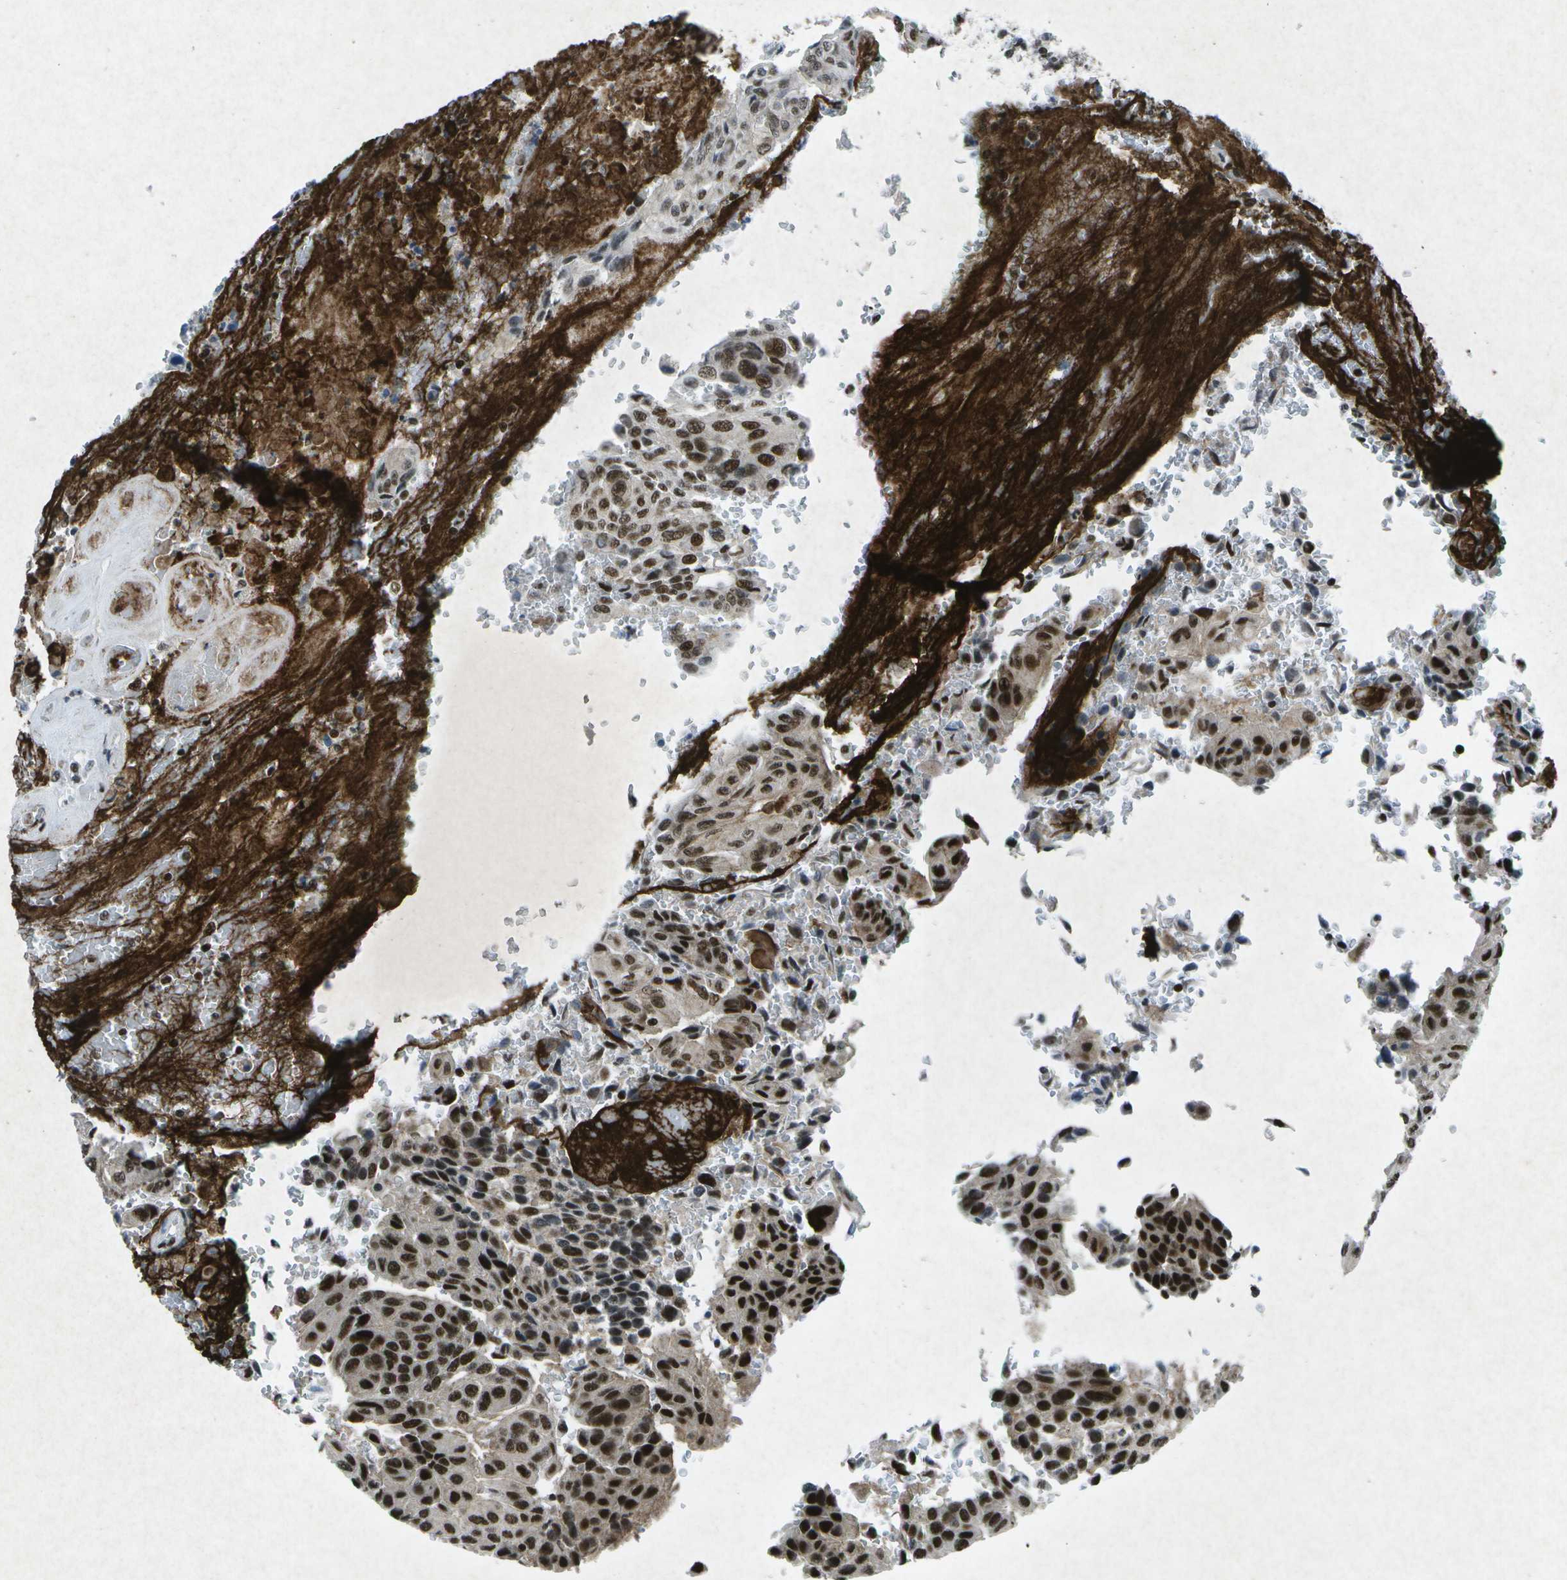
{"staining": {"intensity": "strong", "quantity": ">75%", "location": "nuclear"}, "tissue": "urothelial cancer", "cell_type": "Tumor cells", "image_type": "cancer", "snomed": [{"axis": "morphology", "description": "Urothelial carcinoma, High grade"}, {"axis": "topography", "description": "Urinary bladder"}], "caption": "Urothelial cancer stained for a protein (brown) displays strong nuclear positive staining in approximately >75% of tumor cells.", "gene": "MTA2", "patient": {"sex": "male", "age": 66}}